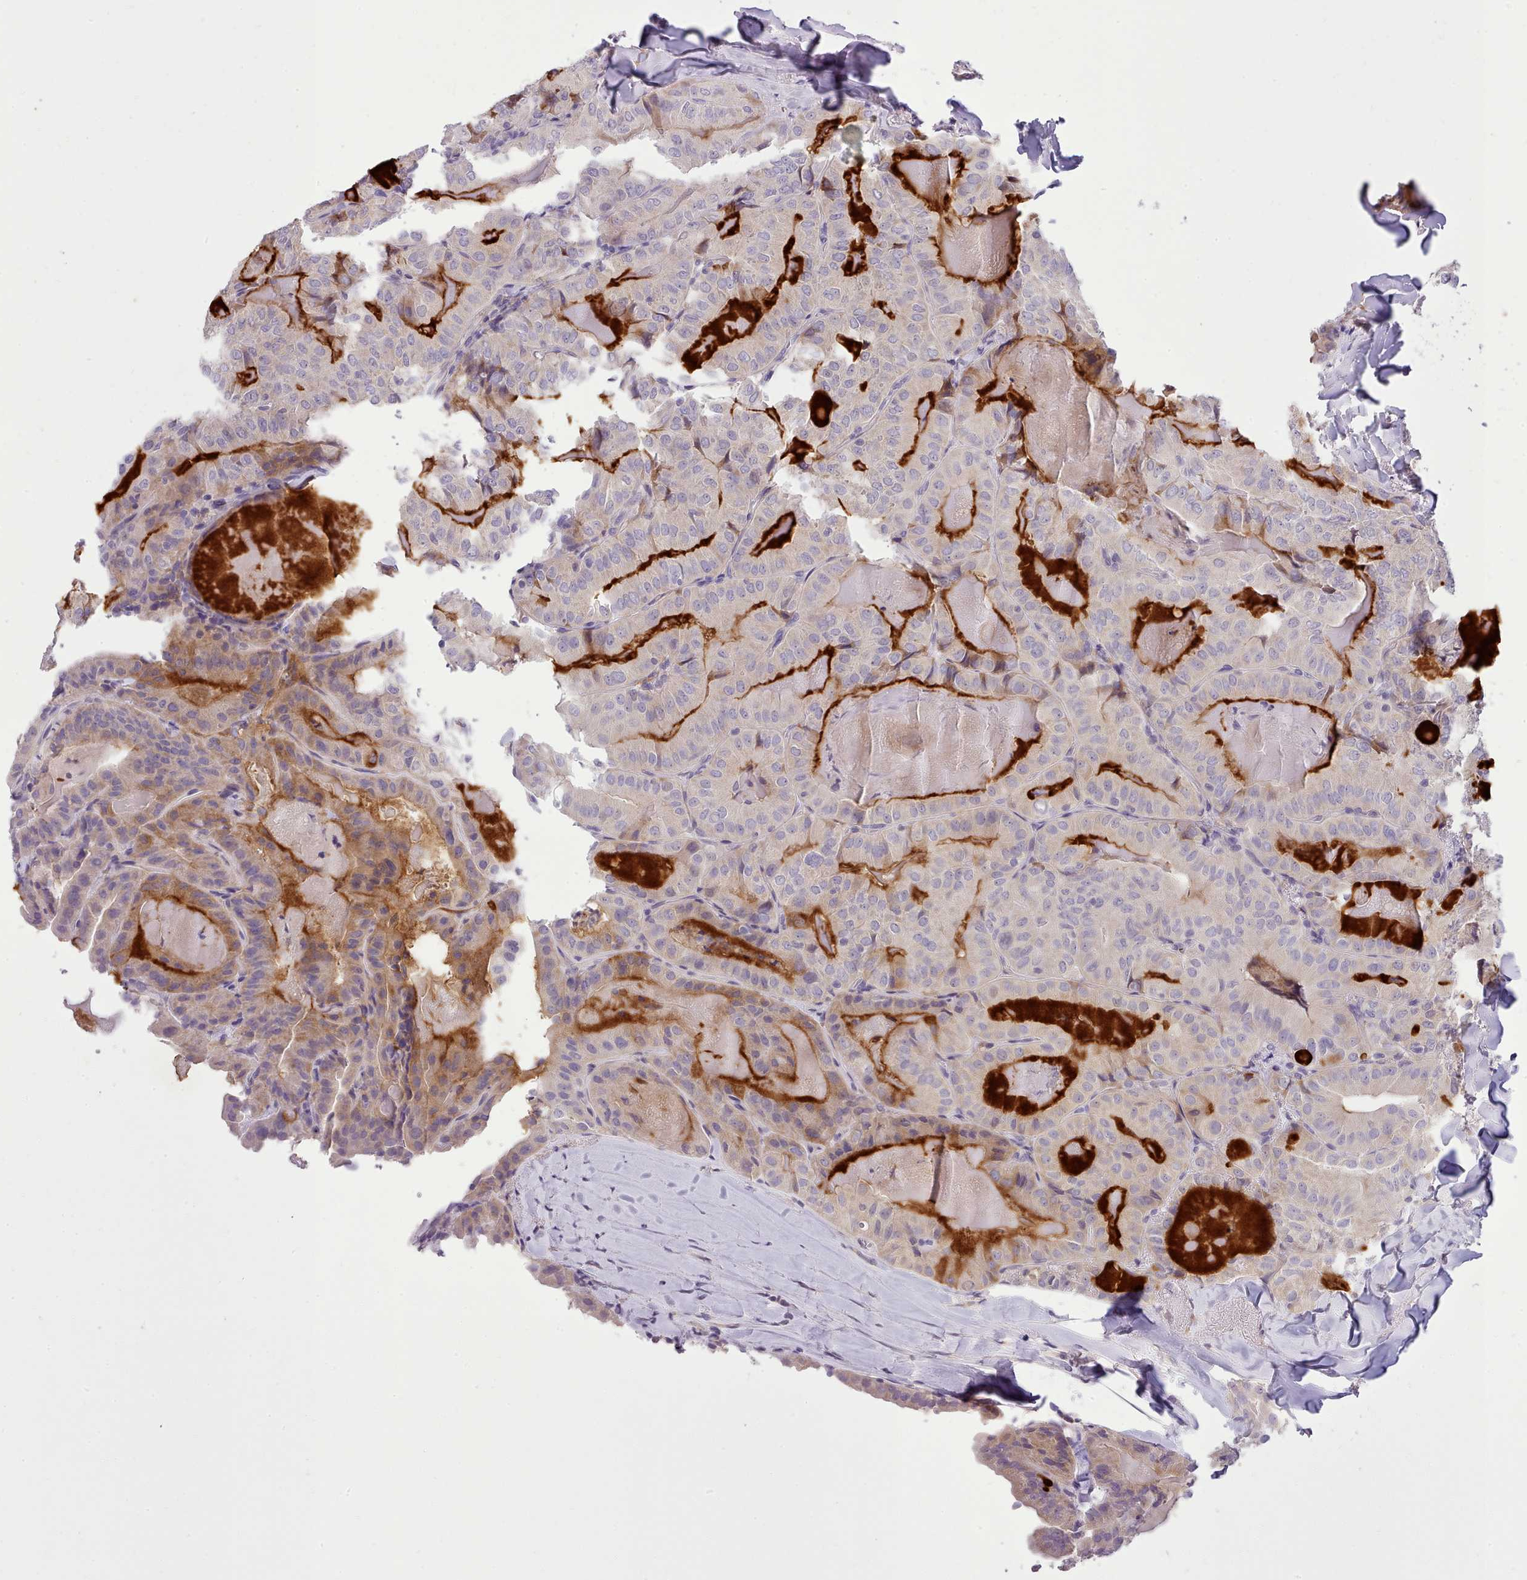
{"staining": {"intensity": "moderate", "quantity": "<25%", "location": "cytoplasmic/membranous"}, "tissue": "thyroid cancer", "cell_type": "Tumor cells", "image_type": "cancer", "snomed": [{"axis": "morphology", "description": "Papillary adenocarcinoma, NOS"}, {"axis": "topography", "description": "Thyroid gland"}], "caption": "Thyroid papillary adenocarcinoma stained with DAB (3,3'-diaminobenzidine) IHC demonstrates low levels of moderate cytoplasmic/membranous expression in approximately <25% of tumor cells.", "gene": "FAM83E", "patient": {"sex": "female", "age": 68}}